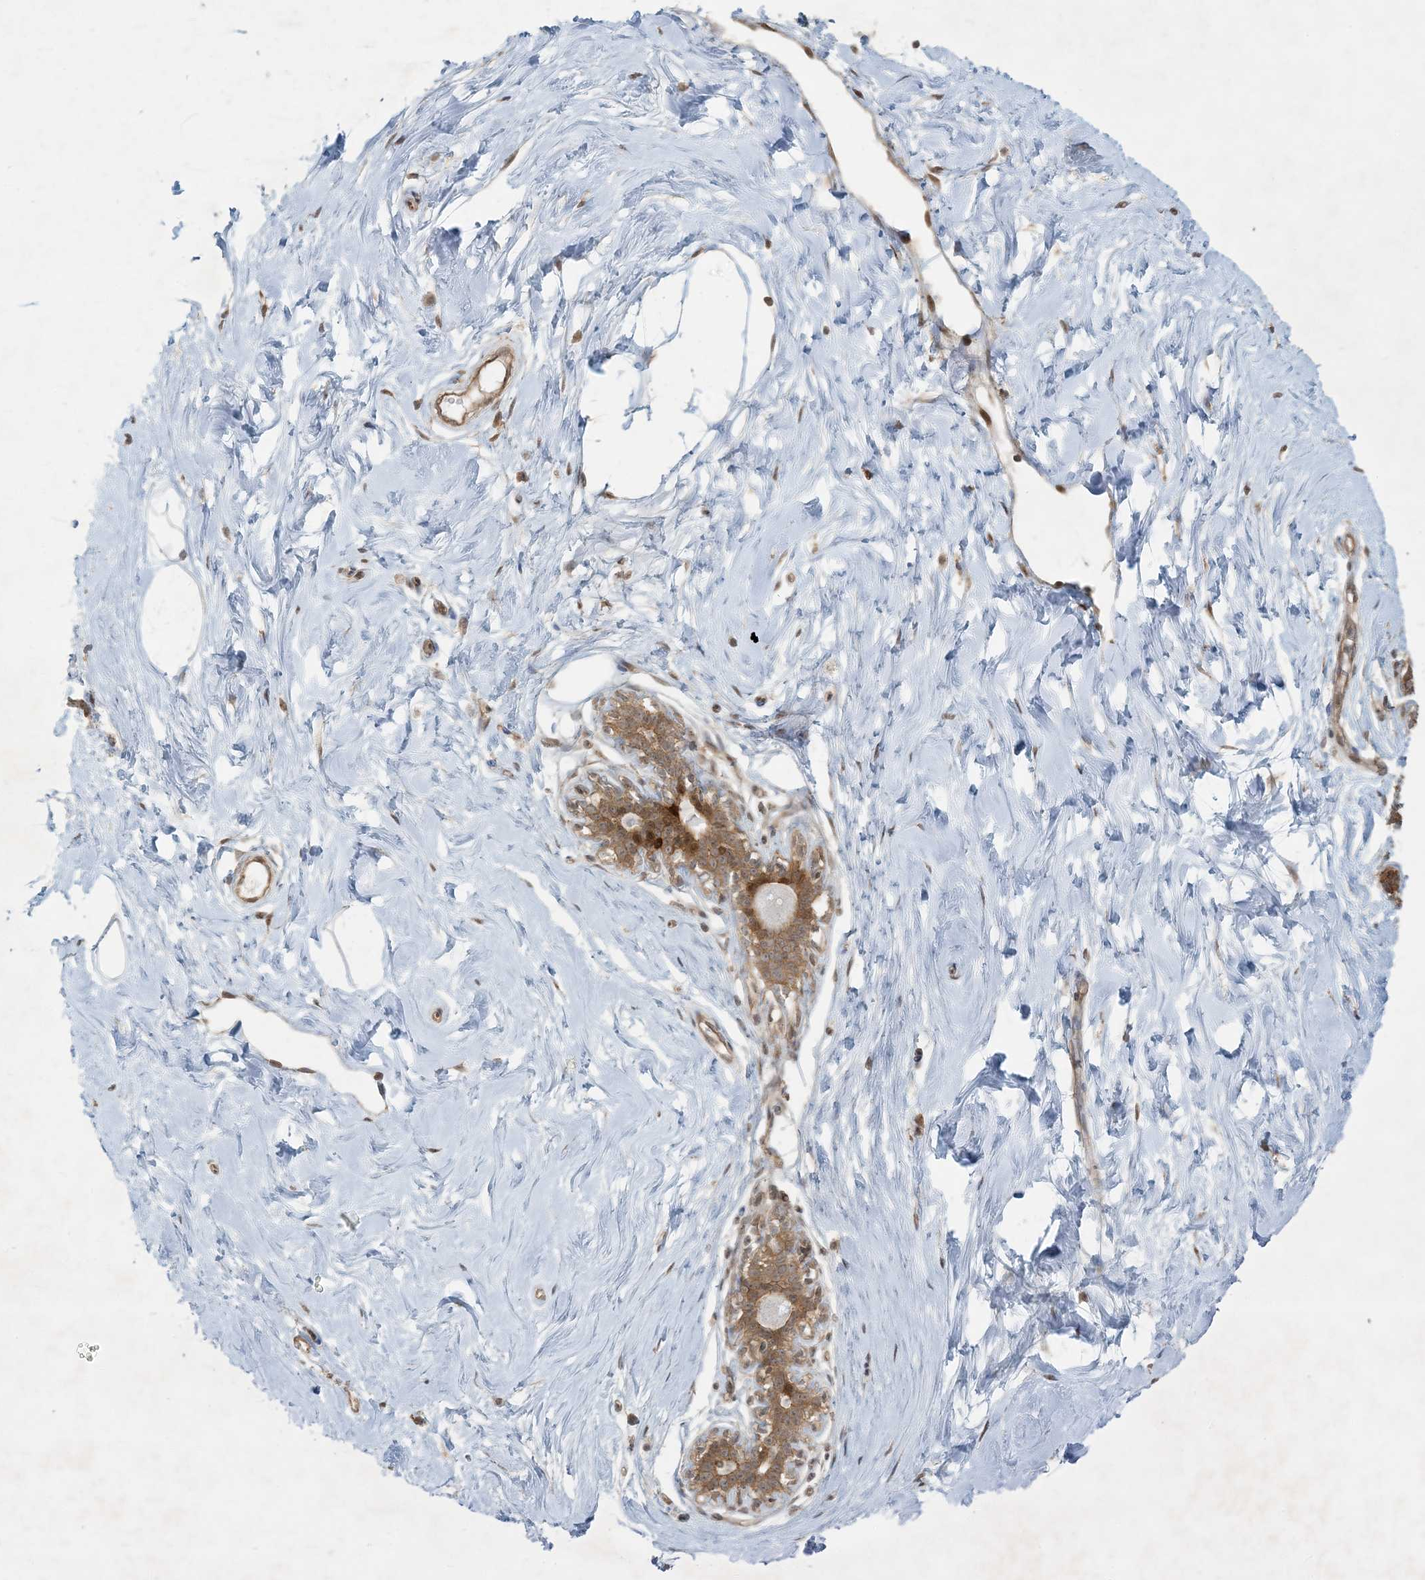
{"staining": {"intensity": "weak", "quantity": "<25%", "location": "cytoplasmic/membranous"}, "tissue": "breast", "cell_type": "Adipocytes", "image_type": "normal", "snomed": [{"axis": "morphology", "description": "Normal tissue, NOS"}, {"axis": "morphology", "description": "Adenoma, NOS"}, {"axis": "topography", "description": "Breast"}], "caption": "Immunohistochemistry of unremarkable human breast displays no positivity in adipocytes.", "gene": "BCORL1", "patient": {"sex": "female", "age": 23}}